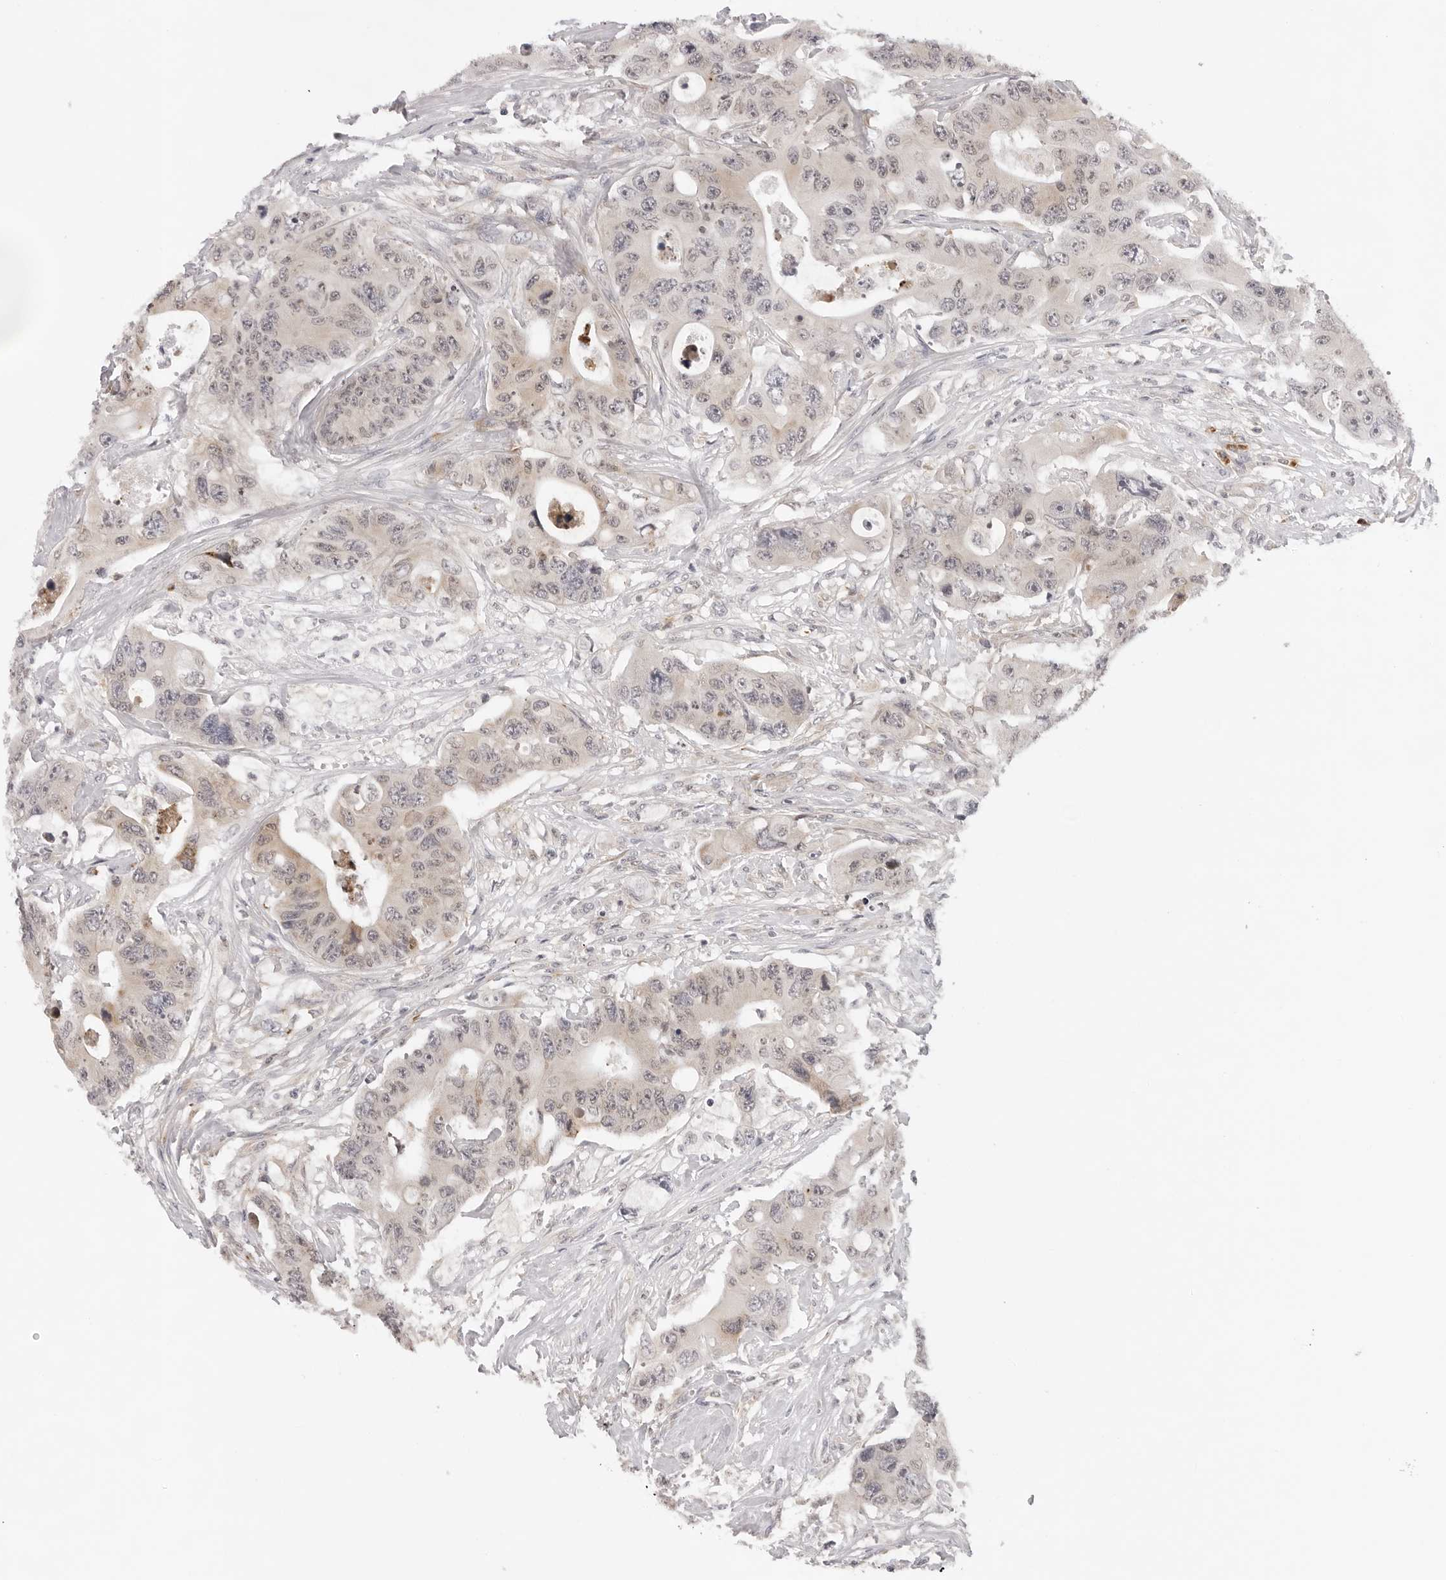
{"staining": {"intensity": "weak", "quantity": "25%-75%", "location": "cytoplasmic/membranous"}, "tissue": "colorectal cancer", "cell_type": "Tumor cells", "image_type": "cancer", "snomed": [{"axis": "morphology", "description": "Adenocarcinoma, NOS"}, {"axis": "topography", "description": "Colon"}], "caption": "DAB immunohistochemical staining of human colorectal adenocarcinoma displays weak cytoplasmic/membranous protein staining in approximately 25%-75% of tumor cells. The protein of interest is shown in brown color, while the nuclei are stained blue.", "gene": "IL17RA", "patient": {"sex": "female", "age": 46}}